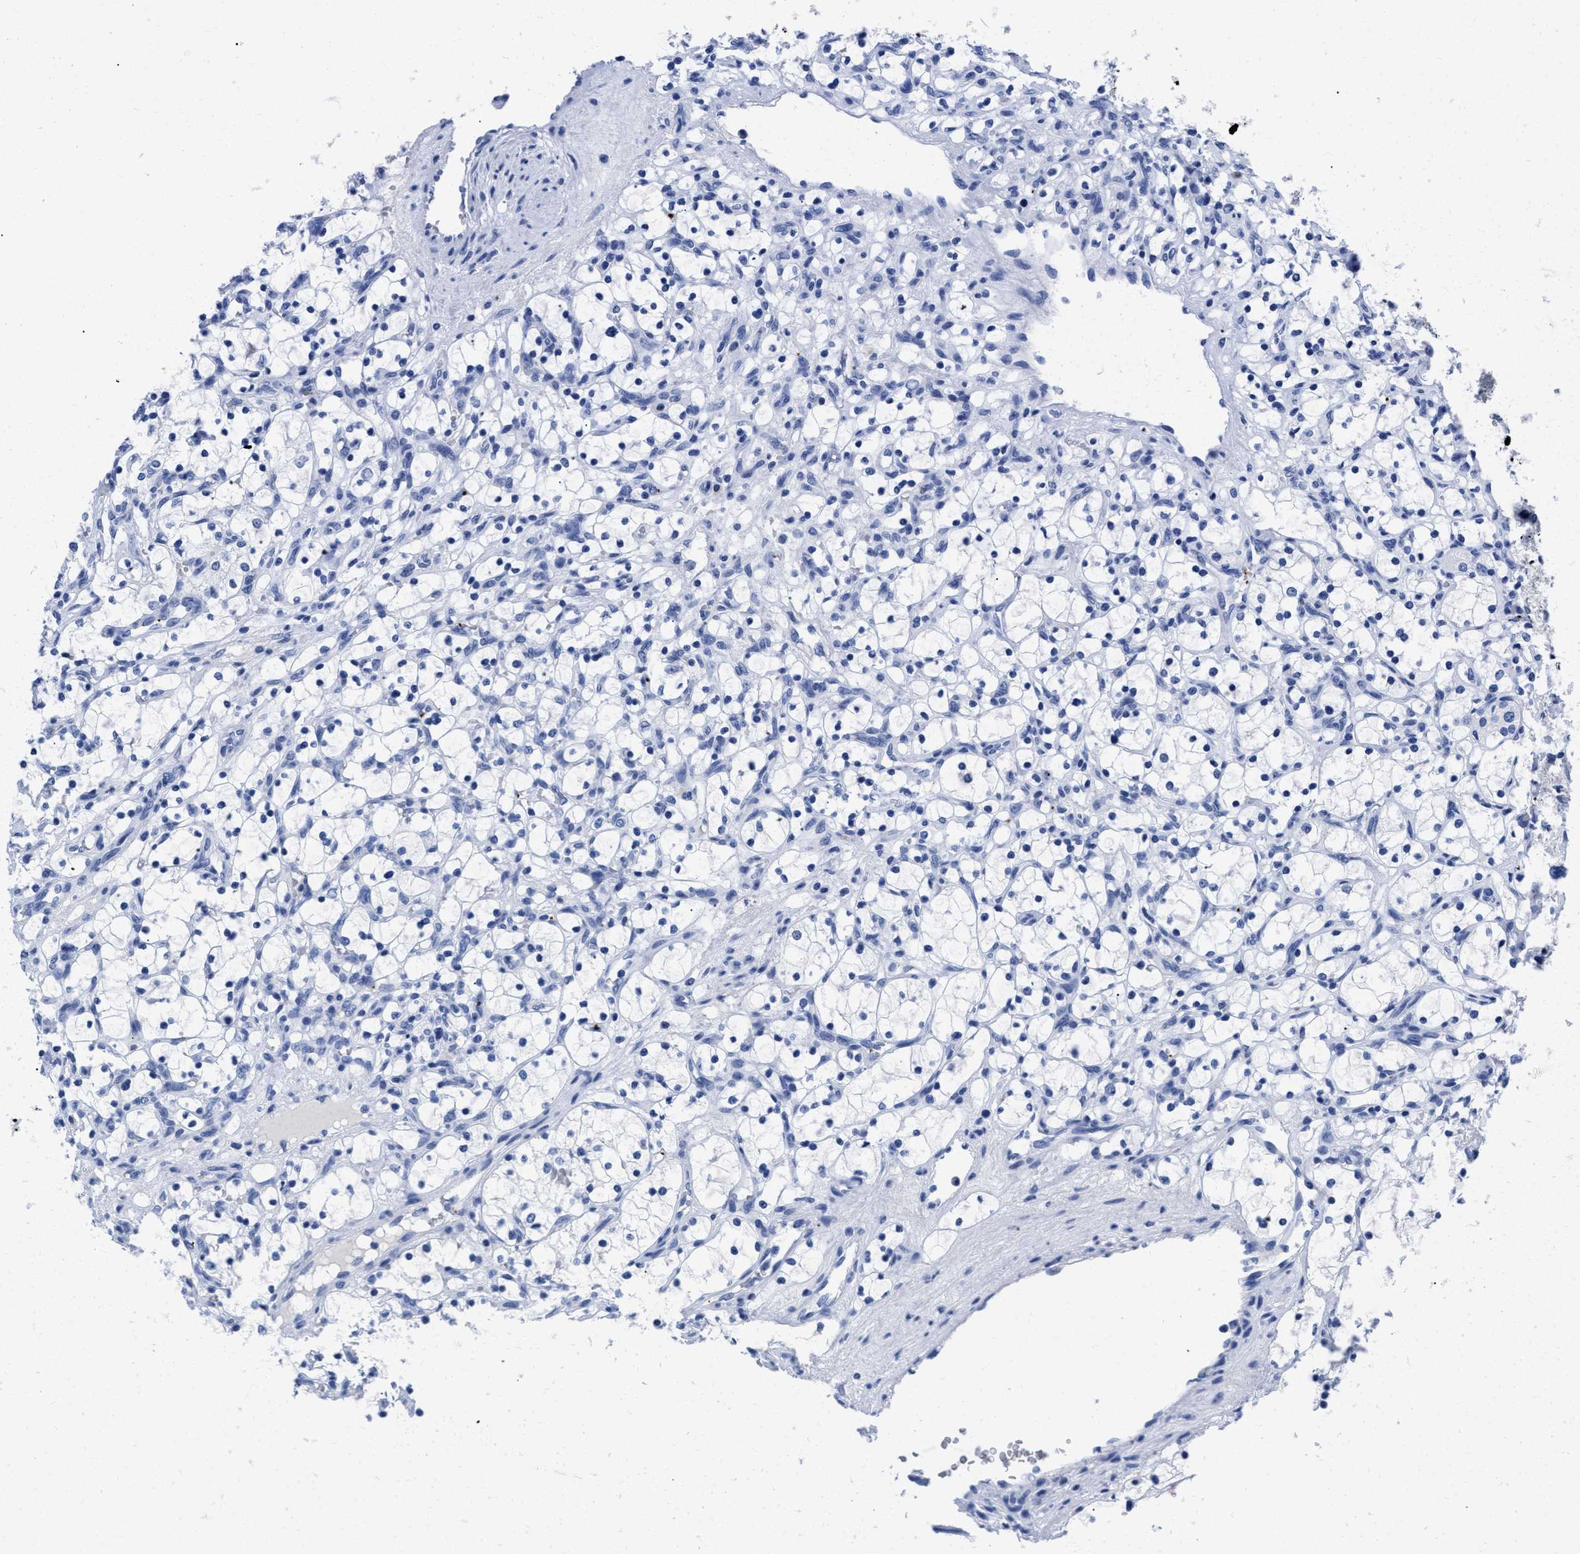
{"staining": {"intensity": "negative", "quantity": "none", "location": "none"}, "tissue": "renal cancer", "cell_type": "Tumor cells", "image_type": "cancer", "snomed": [{"axis": "morphology", "description": "Adenocarcinoma, NOS"}, {"axis": "topography", "description": "Kidney"}], "caption": "This image is of renal adenocarcinoma stained with IHC to label a protein in brown with the nuclei are counter-stained blue. There is no staining in tumor cells.", "gene": "TREML1", "patient": {"sex": "female", "age": 69}}